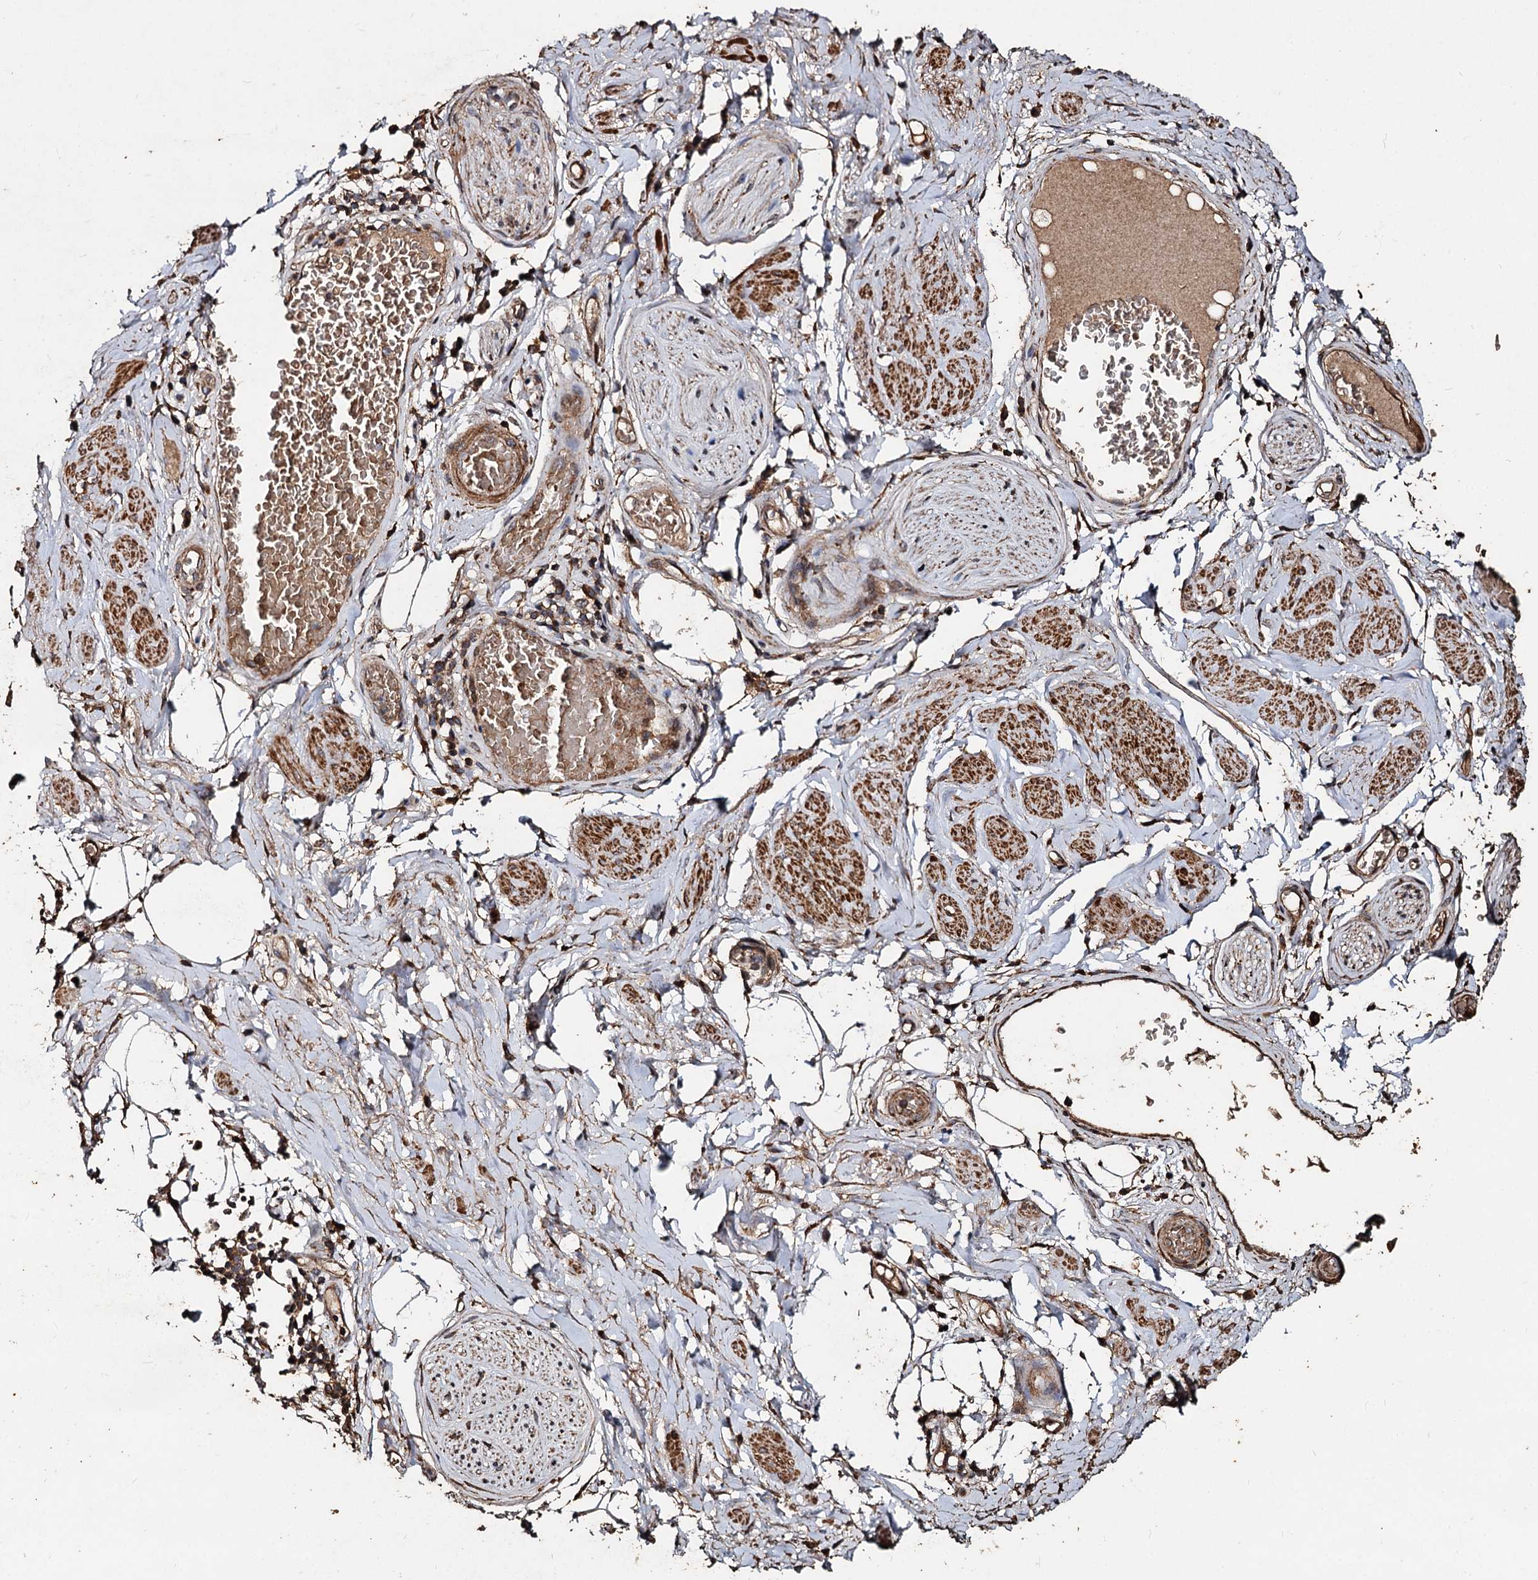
{"staining": {"intensity": "strong", "quantity": ">75%", "location": "cytoplasmic/membranous"}, "tissue": "adipose tissue", "cell_type": "Adipocytes", "image_type": "normal", "snomed": [{"axis": "morphology", "description": "Normal tissue, NOS"}, {"axis": "morphology", "description": "Adenocarcinoma, NOS"}, {"axis": "topography", "description": "Rectum"}, {"axis": "topography", "description": "Vagina"}, {"axis": "topography", "description": "Peripheral nerve tissue"}], "caption": "Immunohistochemical staining of normal adipose tissue displays high levels of strong cytoplasmic/membranous positivity in about >75% of adipocytes.", "gene": "NOTCH2NLA", "patient": {"sex": "female", "age": 71}}